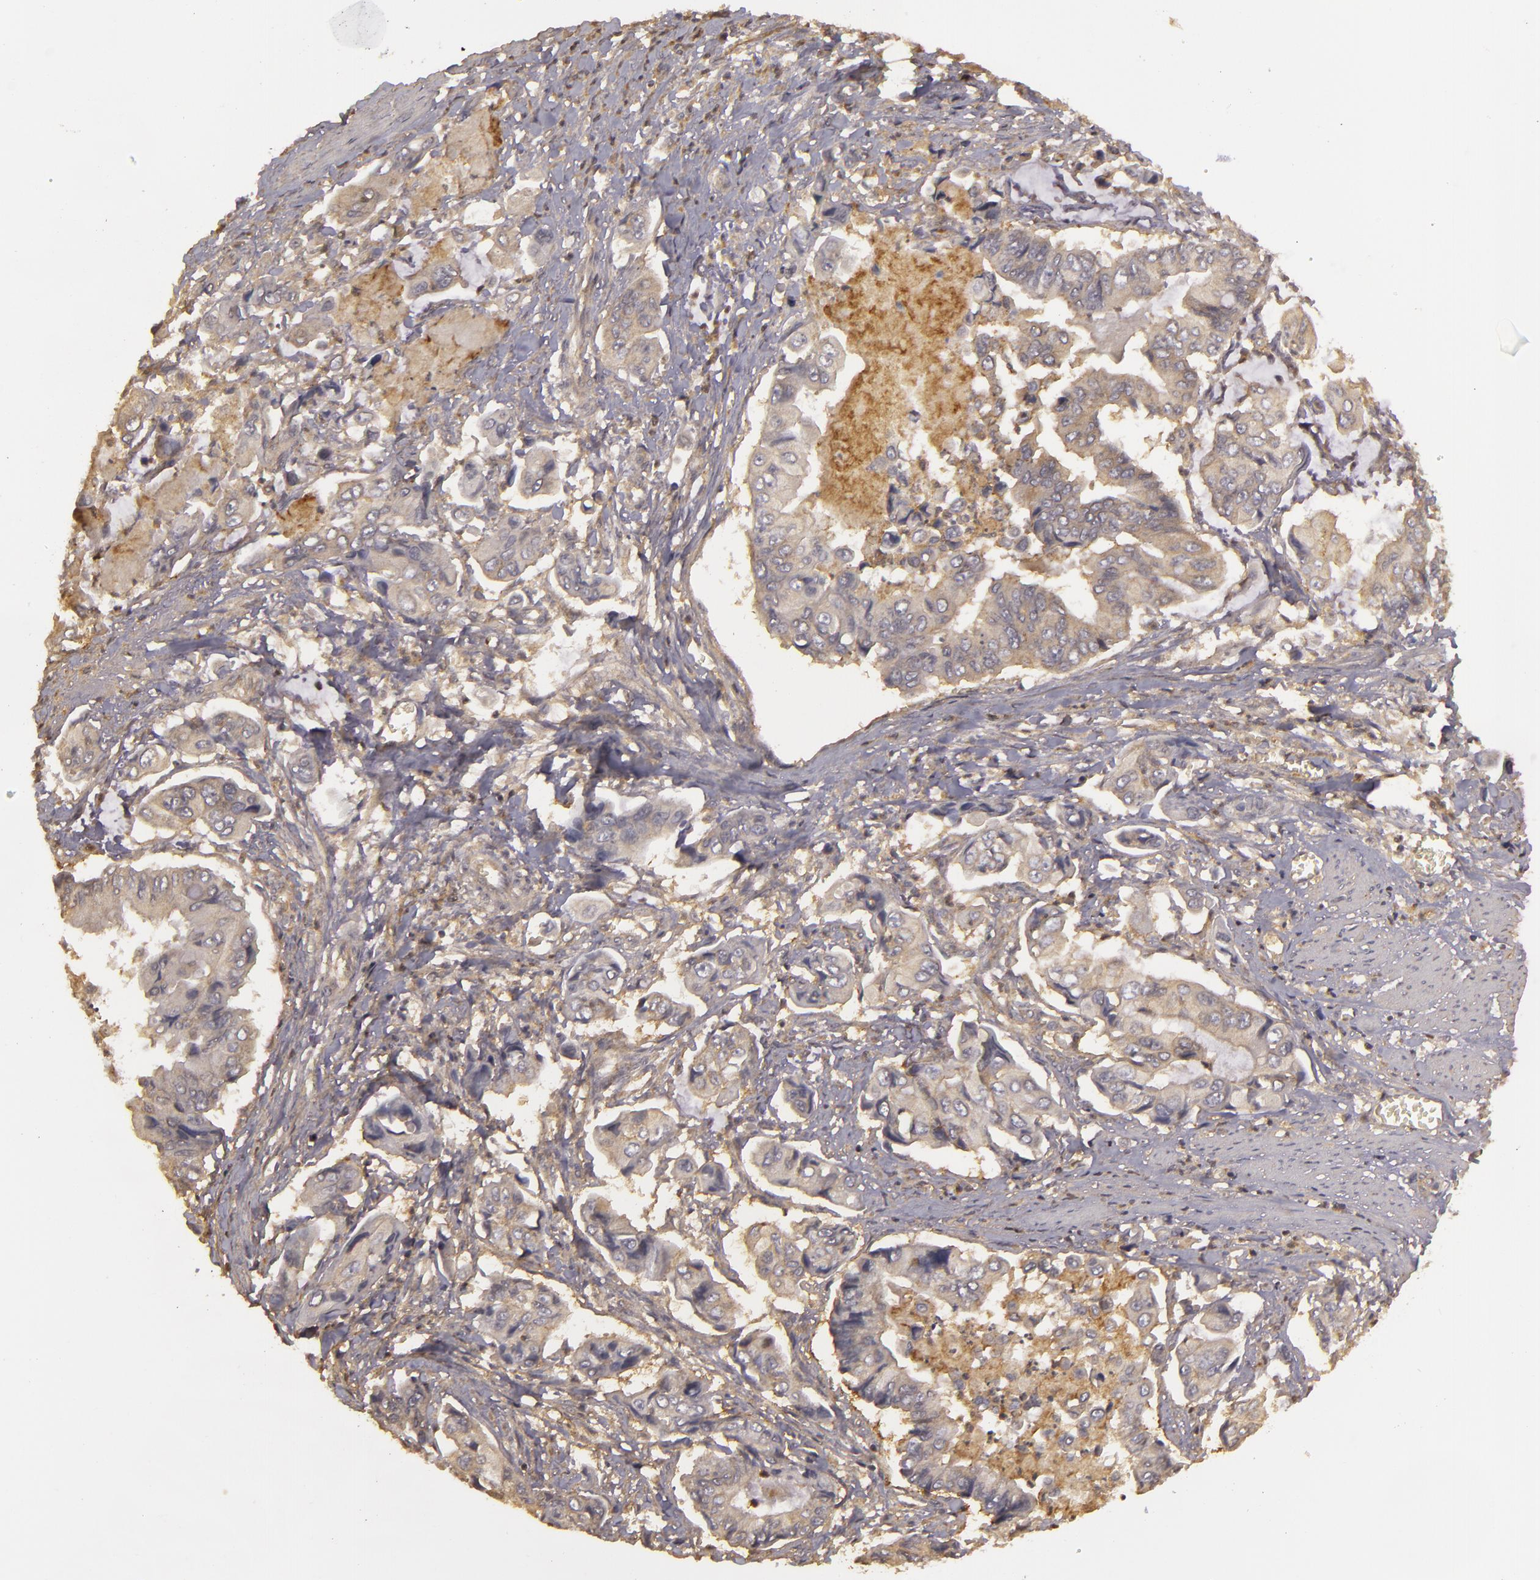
{"staining": {"intensity": "weak", "quantity": ">75%", "location": "cytoplasmic/membranous"}, "tissue": "stomach cancer", "cell_type": "Tumor cells", "image_type": "cancer", "snomed": [{"axis": "morphology", "description": "Adenocarcinoma, NOS"}, {"axis": "topography", "description": "Stomach, upper"}], "caption": "Protein analysis of stomach cancer (adenocarcinoma) tissue reveals weak cytoplasmic/membranous positivity in approximately >75% of tumor cells. The protein of interest is shown in brown color, while the nuclei are stained blue.", "gene": "HRAS", "patient": {"sex": "male", "age": 80}}